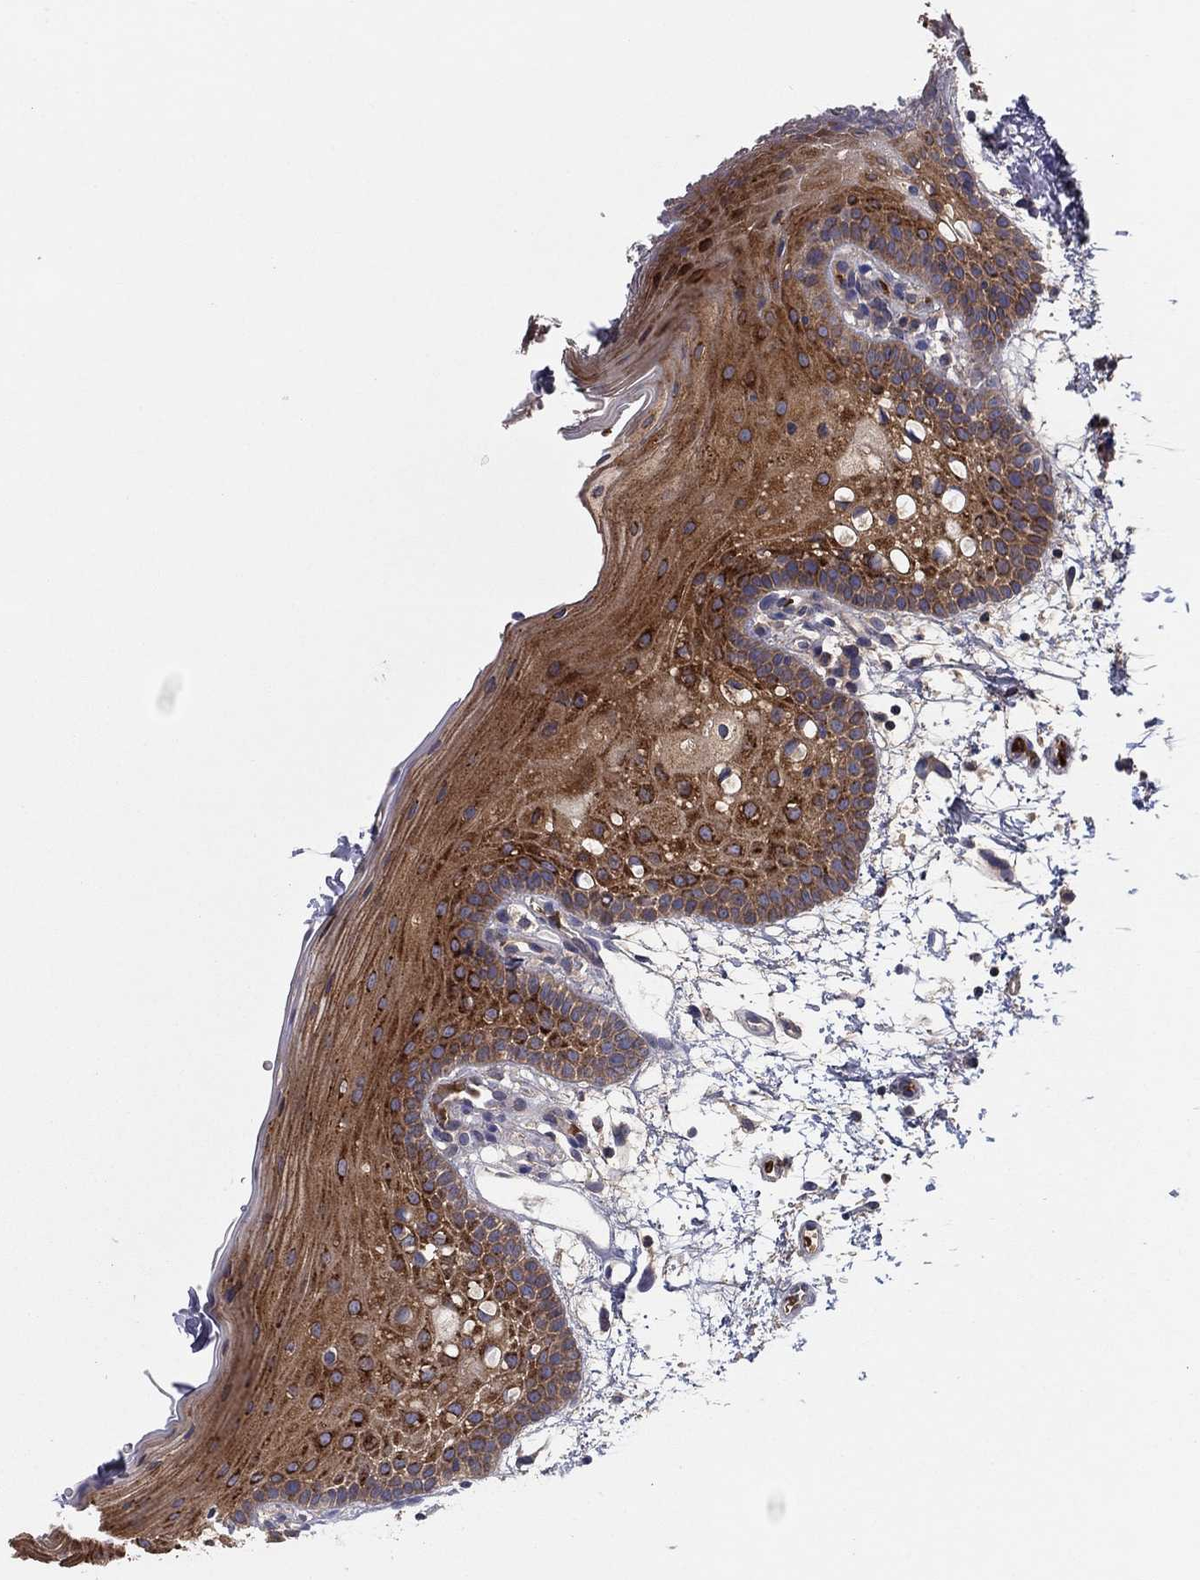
{"staining": {"intensity": "strong", "quantity": ">75%", "location": "cytoplasmic/membranous"}, "tissue": "oral mucosa", "cell_type": "Squamous epithelial cells", "image_type": "normal", "snomed": [{"axis": "morphology", "description": "Normal tissue, NOS"}, {"axis": "topography", "description": "Oral tissue"}, {"axis": "topography", "description": "Tounge, NOS"}], "caption": "Immunohistochemical staining of benign oral mucosa exhibits >75% levels of strong cytoplasmic/membranous protein expression in about >75% of squamous epithelial cells.", "gene": "RNF123", "patient": {"sex": "female", "age": 83}}